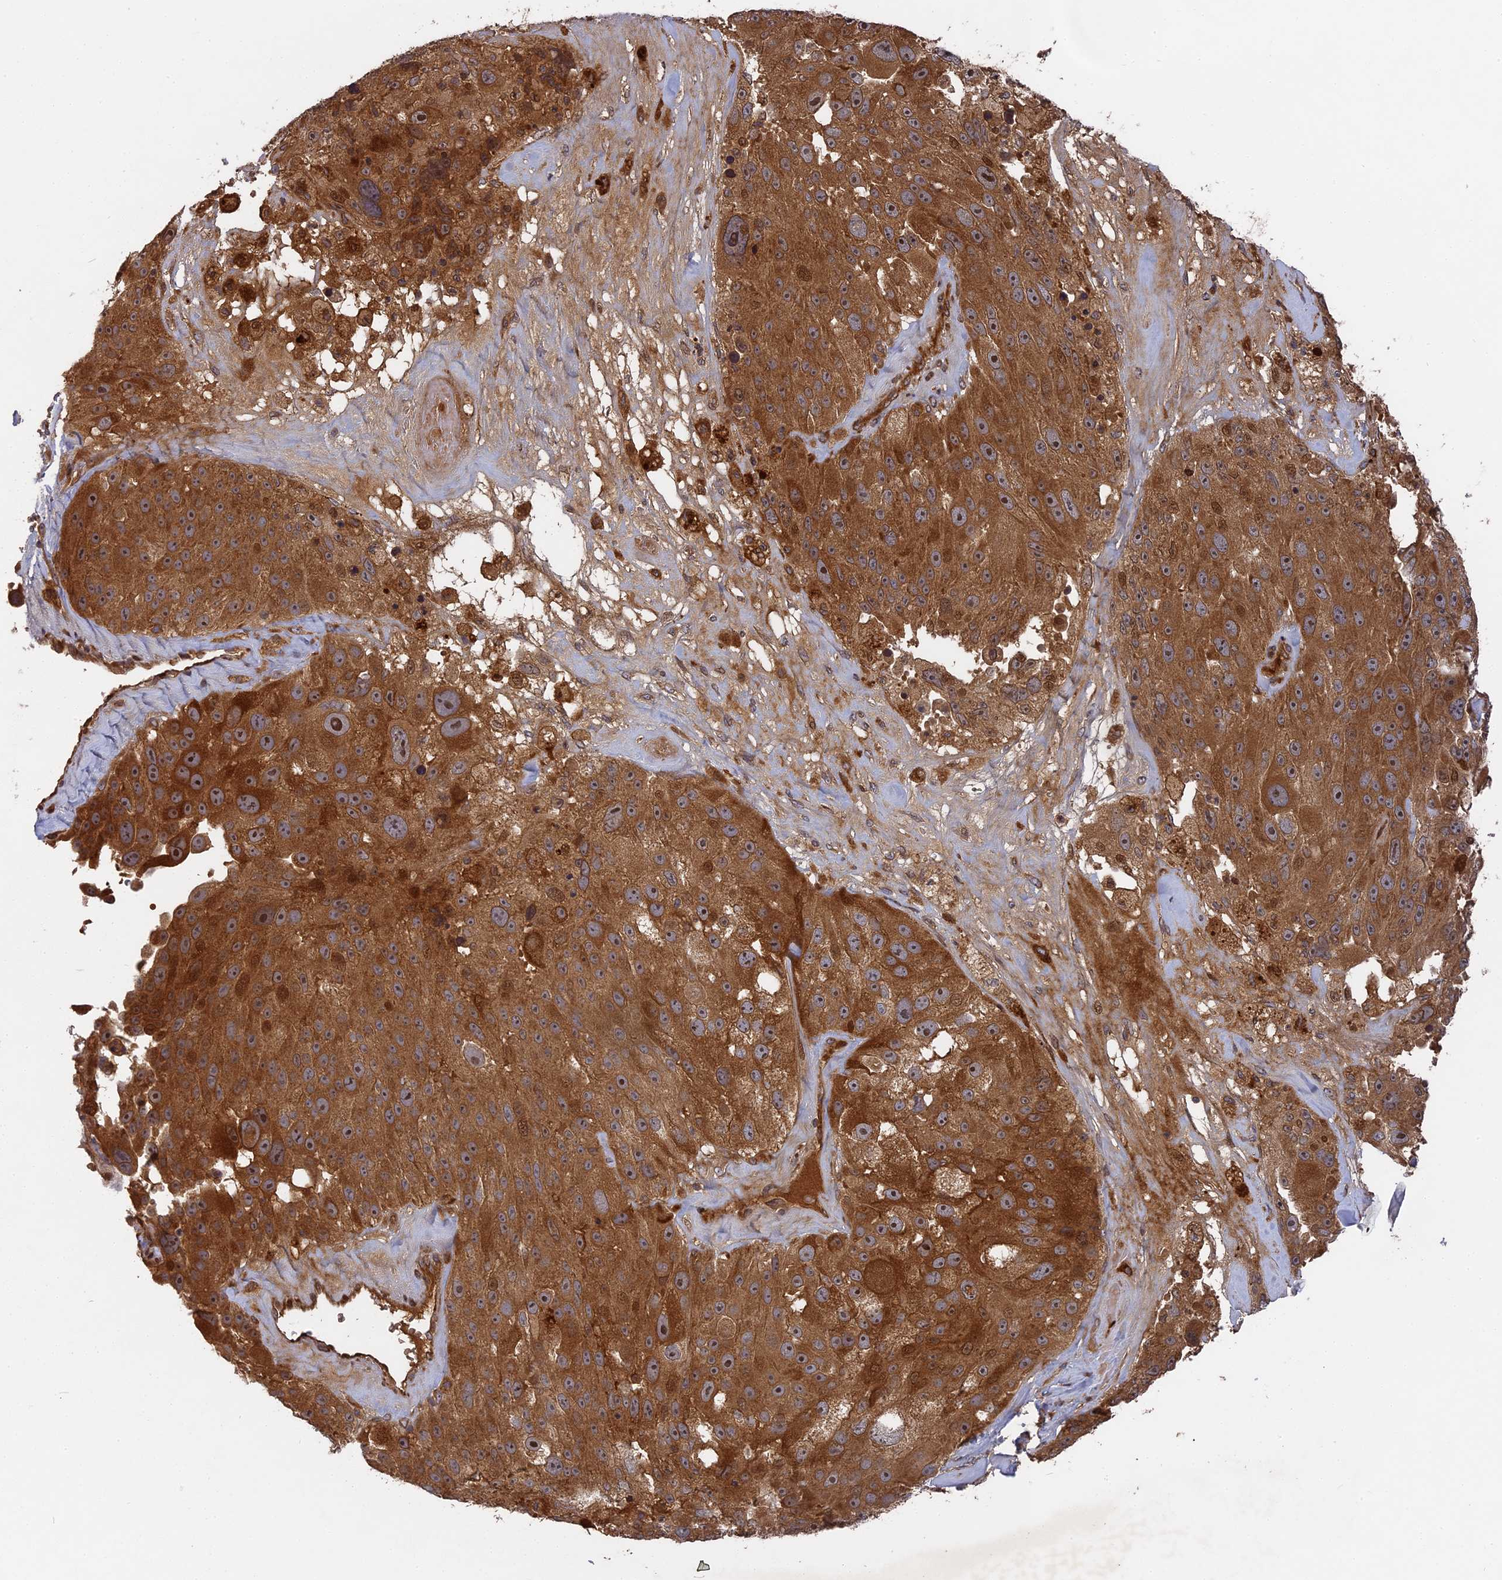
{"staining": {"intensity": "moderate", "quantity": ">75%", "location": "cytoplasmic/membranous"}, "tissue": "melanoma", "cell_type": "Tumor cells", "image_type": "cancer", "snomed": [{"axis": "morphology", "description": "Malignant melanoma, Metastatic site"}, {"axis": "topography", "description": "Lymph node"}], "caption": "The histopathology image displays immunohistochemical staining of malignant melanoma (metastatic site). There is moderate cytoplasmic/membranous expression is appreciated in approximately >75% of tumor cells. Using DAB (3,3'-diaminobenzidine) (brown) and hematoxylin (blue) stains, captured at high magnification using brightfield microscopy.", "gene": "TMUB2", "patient": {"sex": "male", "age": 62}}